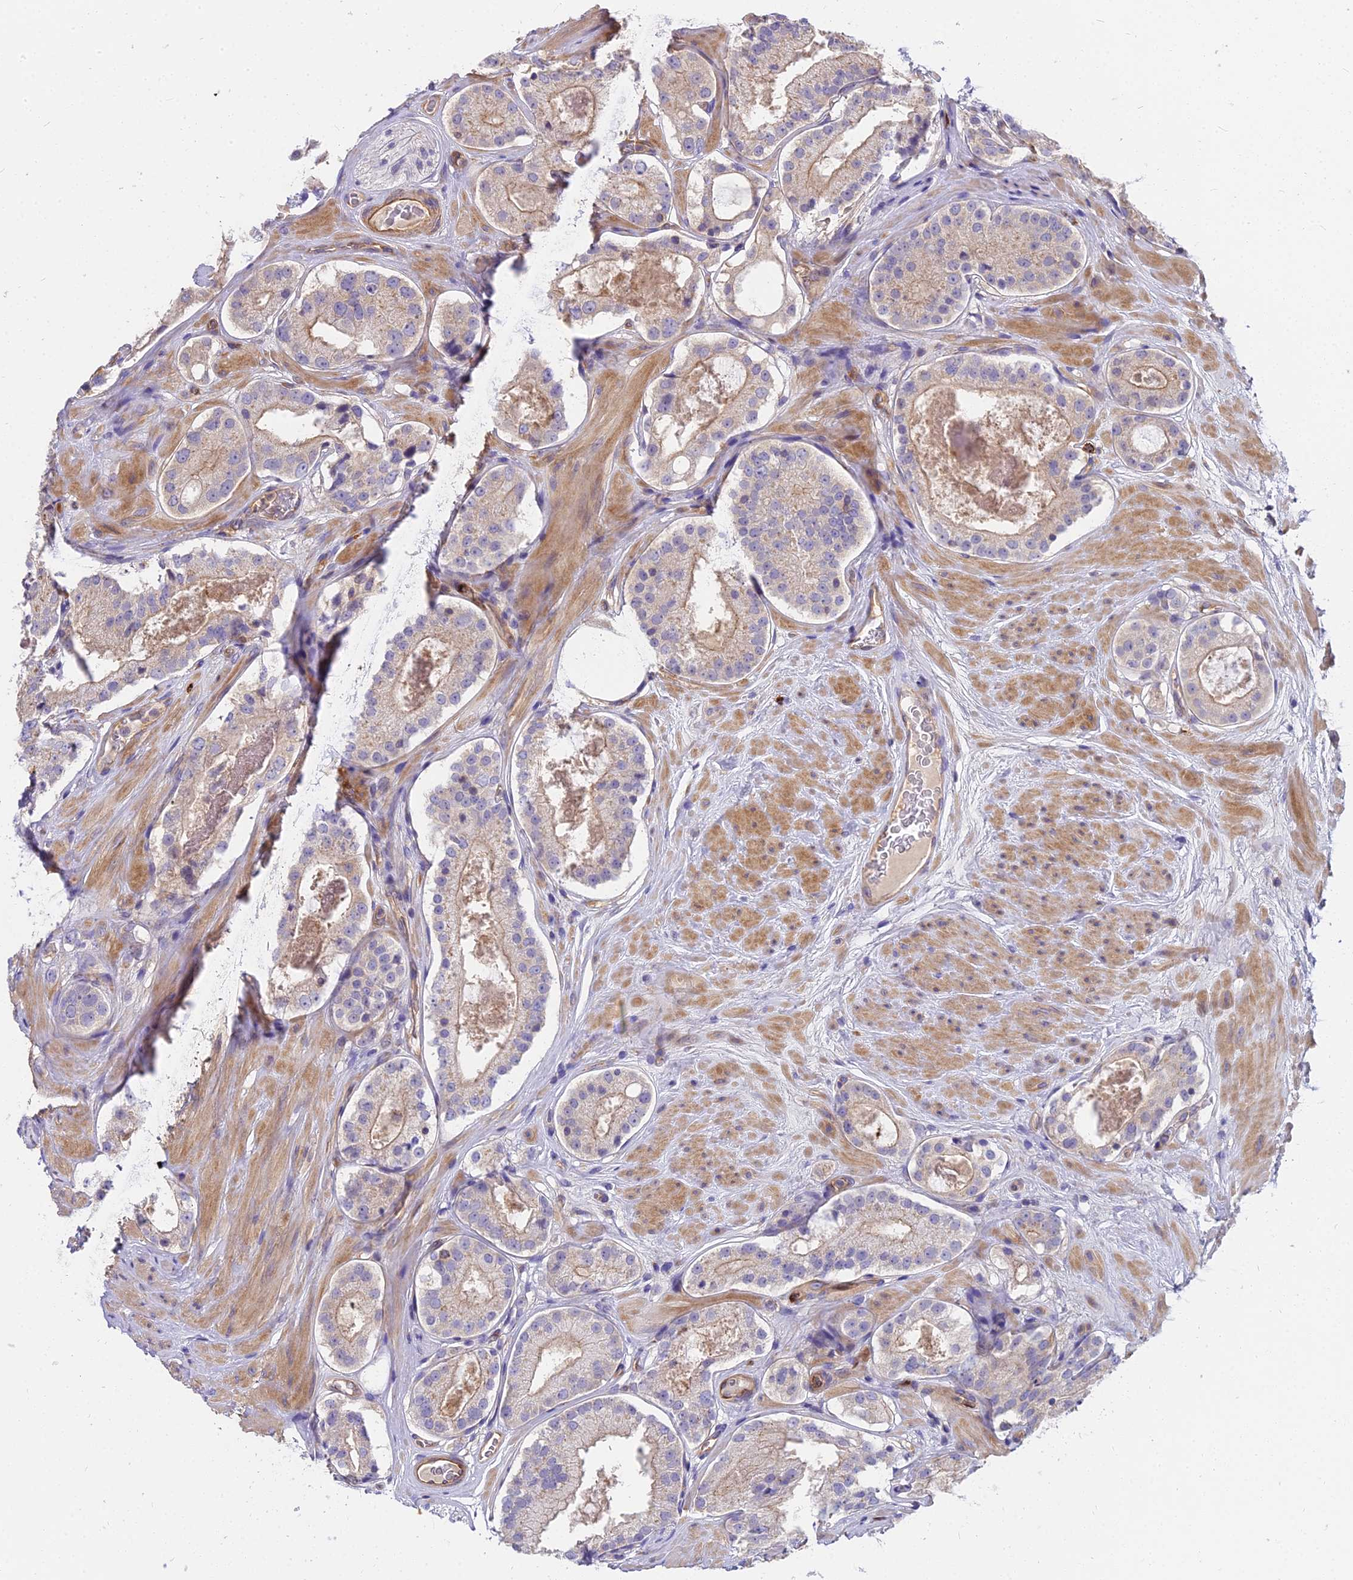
{"staining": {"intensity": "weak", "quantity": "<25%", "location": "cytoplasmic/membranous"}, "tissue": "prostate cancer", "cell_type": "Tumor cells", "image_type": "cancer", "snomed": [{"axis": "morphology", "description": "Adenocarcinoma, High grade"}, {"axis": "topography", "description": "Prostate"}], "caption": "Protein analysis of prostate cancer displays no significant staining in tumor cells. (IHC, brightfield microscopy, high magnification).", "gene": "HLA-DOA", "patient": {"sex": "male", "age": 65}}